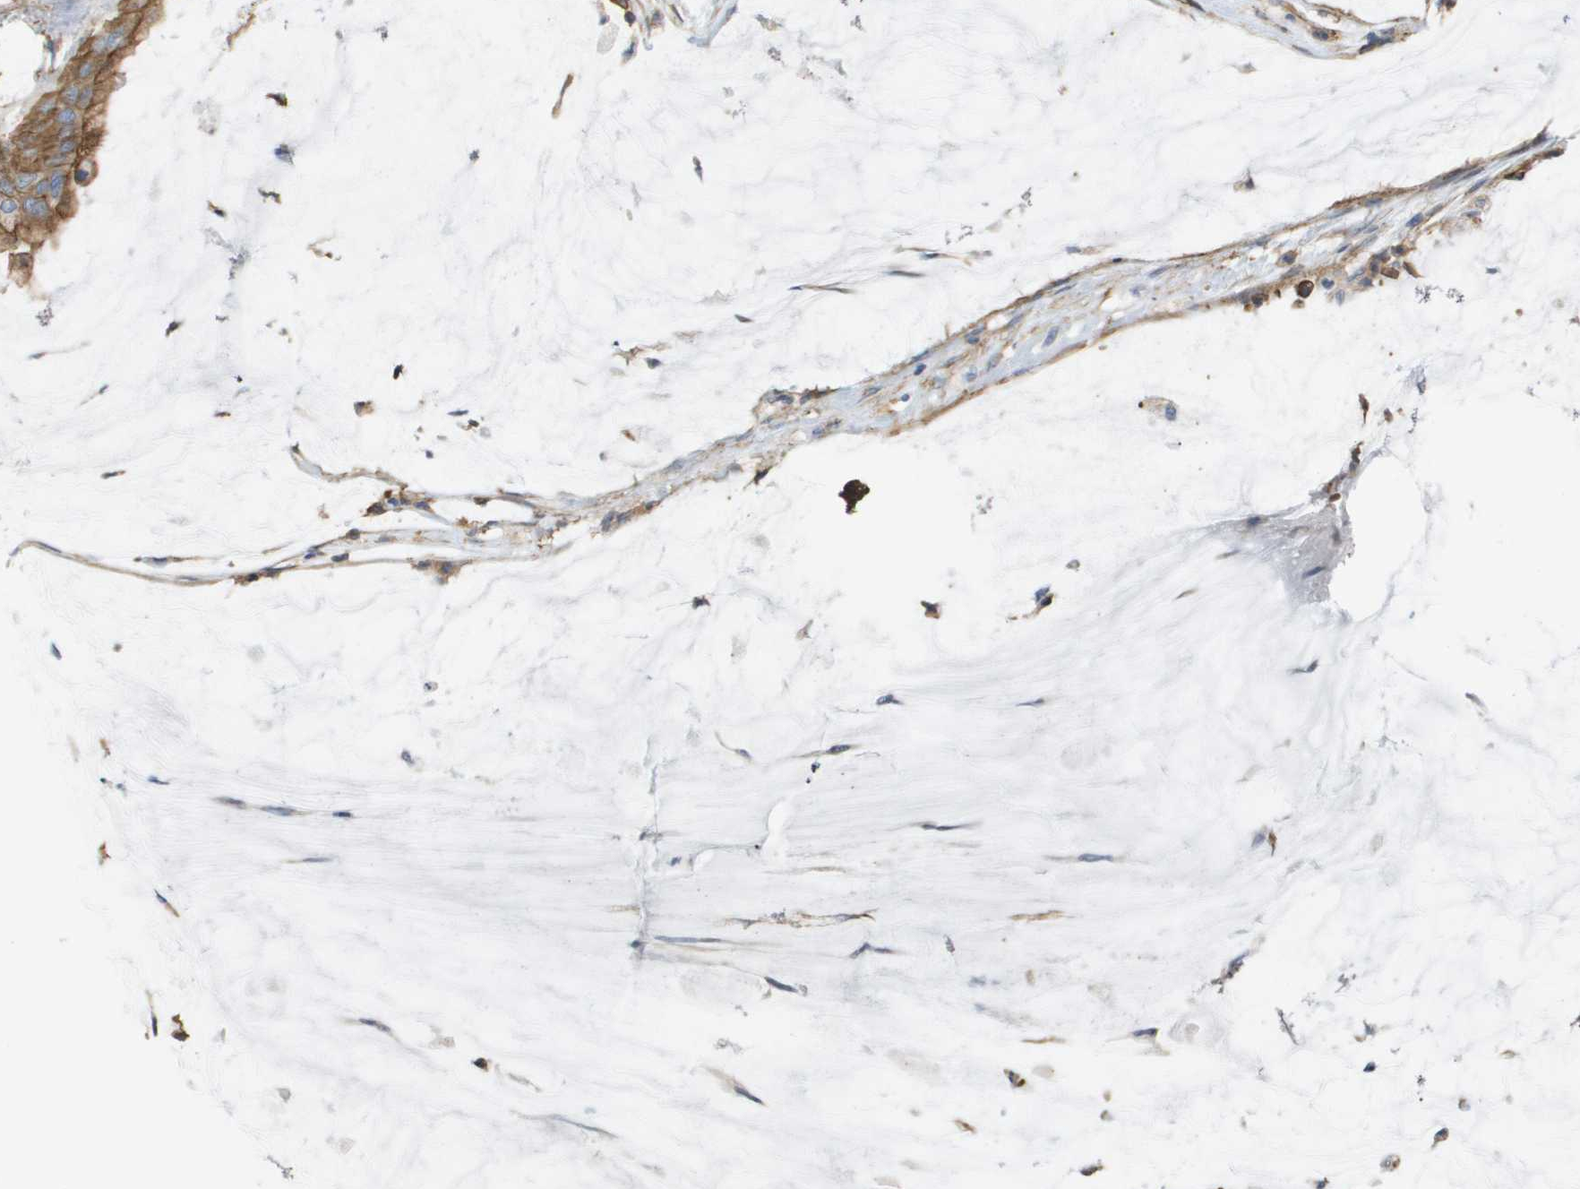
{"staining": {"intensity": "moderate", "quantity": ">75%", "location": "cytoplasmic/membranous"}, "tissue": "pancreatic cancer", "cell_type": "Tumor cells", "image_type": "cancer", "snomed": [{"axis": "morphology", "description": "Adenocarcinoma, NOS"}, {"axis": "topography", "description": "Pancreas"}], "caption": "Immunohistochemical staining of adenocarcinoma (pancreatic) exhibits moderate cytoplasmic/membranous protein positivity in approximately >75% of tumor cells. The staining is performed using DAB brown chromogen to label protein expression. The nuclei are counter-stained blue using hematoxylin.", "gene": "SGMS2", "patient": {"sex": "male", "age": 41}}